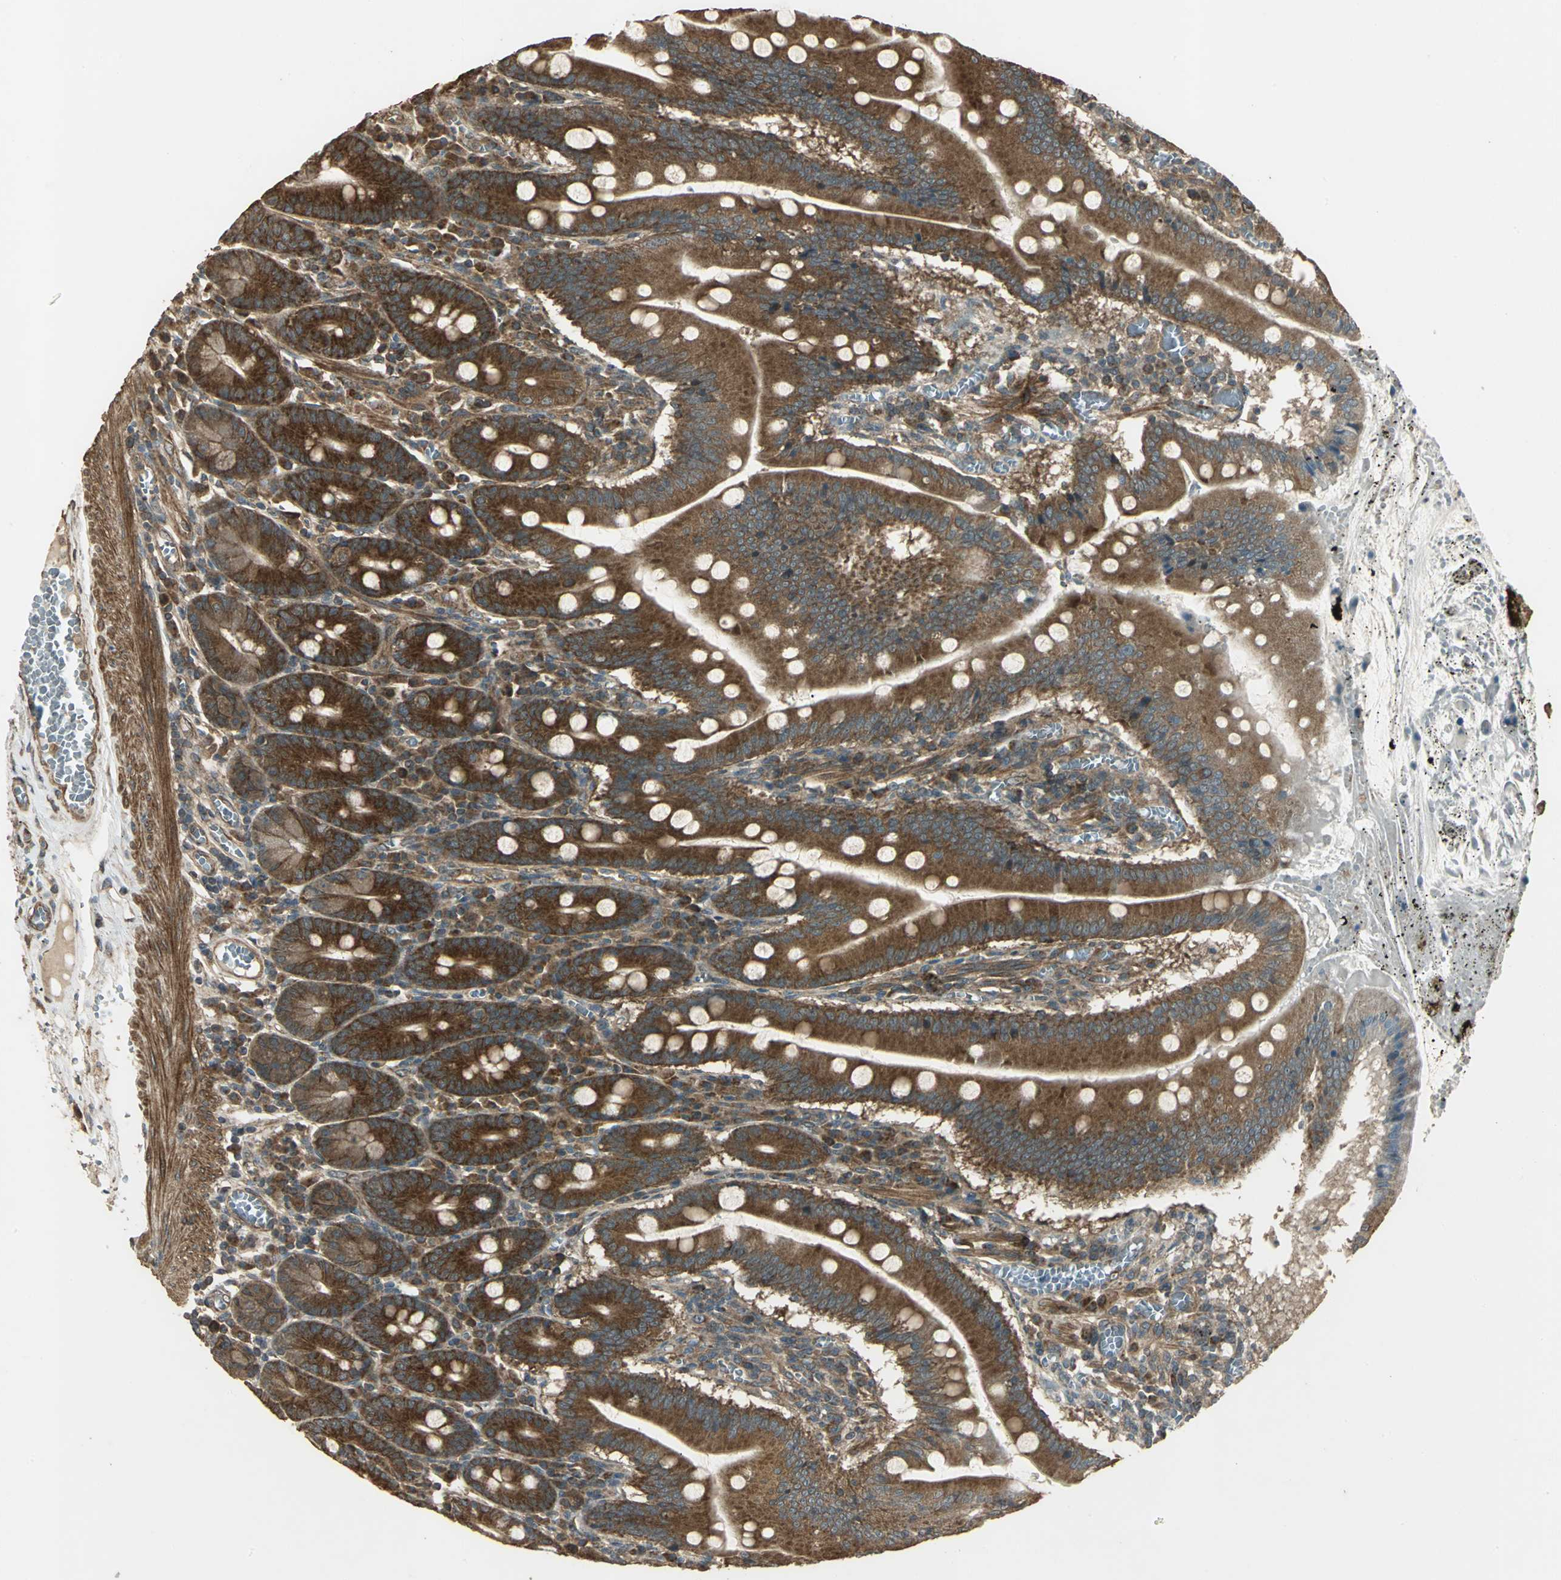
{"staining": {"intensity": "strong", "quantity": ">75%", "location": "cytoplasmic/membranous"}, "tissue": "small intestine", "cell_type": "Glandular cells", "image_type": "normal", "snomed": [{"axis": "morphology", "description": "Normal tissue, NOS"}, {"axis": "topography", "description": "Small intestine"}], "caption": "The histopathology image displays a brown stain indicating the presence of a protein in the cytoplasmic/membranous of glandular cells in small intestine. The protein is shown in brown color, while the nuclei are stained blue.", "gene": "KANK1", "patient": {"sex": "male", "age": 71}}